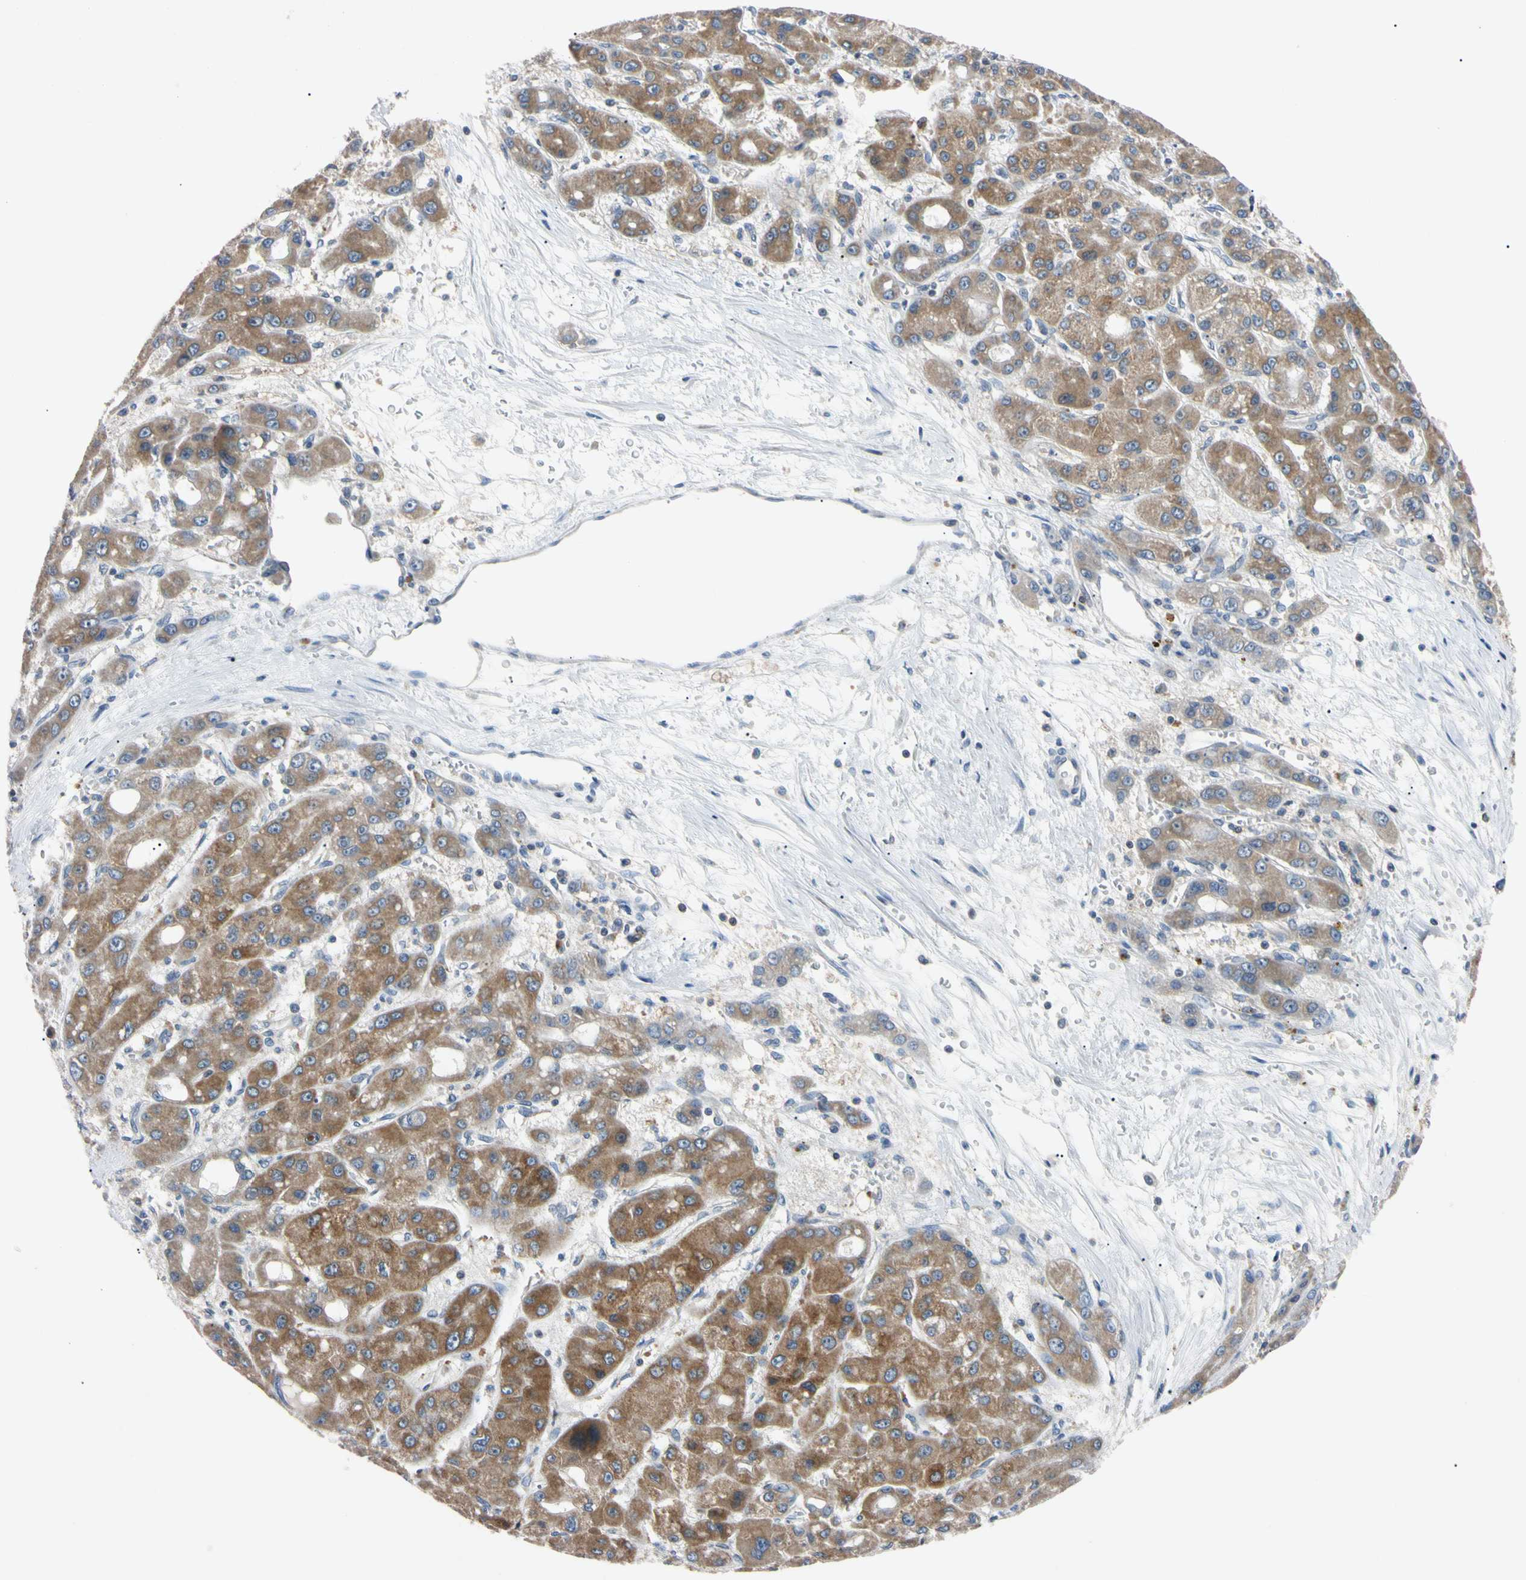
{"staining": {"intensity": "moderate", "quantity": ">75%", "location": "cytoplasmic/membranous"}, "tissue": "liver cancer", "cell_type": "Tumor cells", "image_type": "cancer", "snomed": [{"axis": "morphology", "description": "Carcinoma, Hepatocellular, NOS"}, {"axis": "topography", "description": "Liver"}], "caption": "An IHC micrograph of tumor tissue is shown. Protein staining in brown shows moderate cytoplasmic/membranous positivity in hepatocellular carcinoma (liver) within tumor cells.", "gene": "PNKD", "patient": {"sex": "male", "age": 55}}